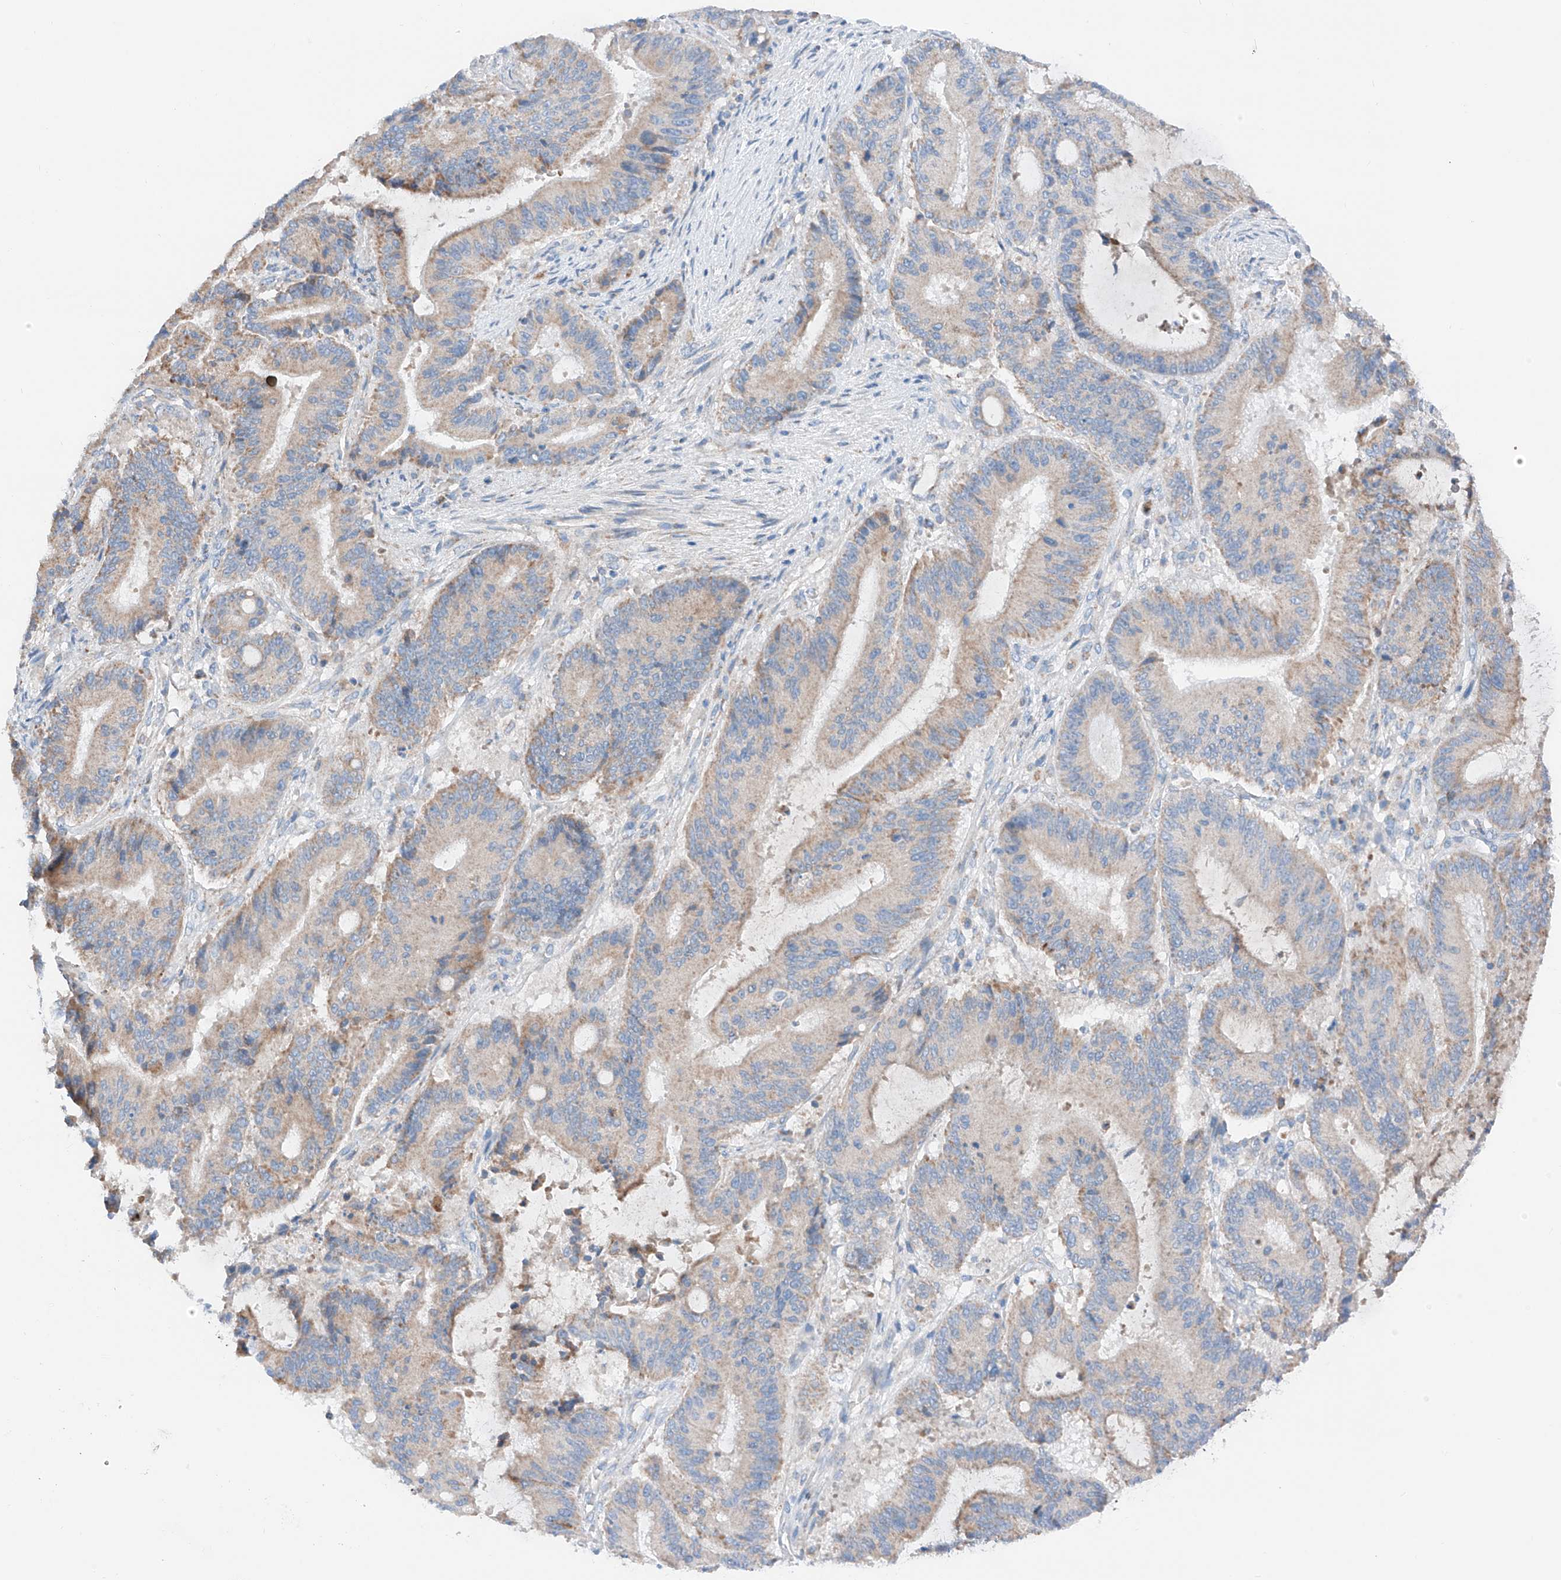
{"staining": {"intensity": "moderate", "quantity": "<25%", "location": "cytoplasmic/membranous"}, "tissue": "liver cancer", "cell_type": "Tumor cells", "image_type": "cancer", "snomed": [{"axis": "morphology", "description": "Normal tissue, NOS"}, {"axis": "morphology", "description": "Cholangiocarcinoma"}, {"axis": "topography", "description": "Liver"}, {"axis": "topography", "description": "Peripheral nerve tissue"}], "caption": "Human cholangiocarcinoma (liver) stained with a brown dye shows moderate cytoplasmic/membranous positive expression in about <25% of tumor cells.", "gene": "MRAP", "patient": {"sex": "female", "age": 73}}